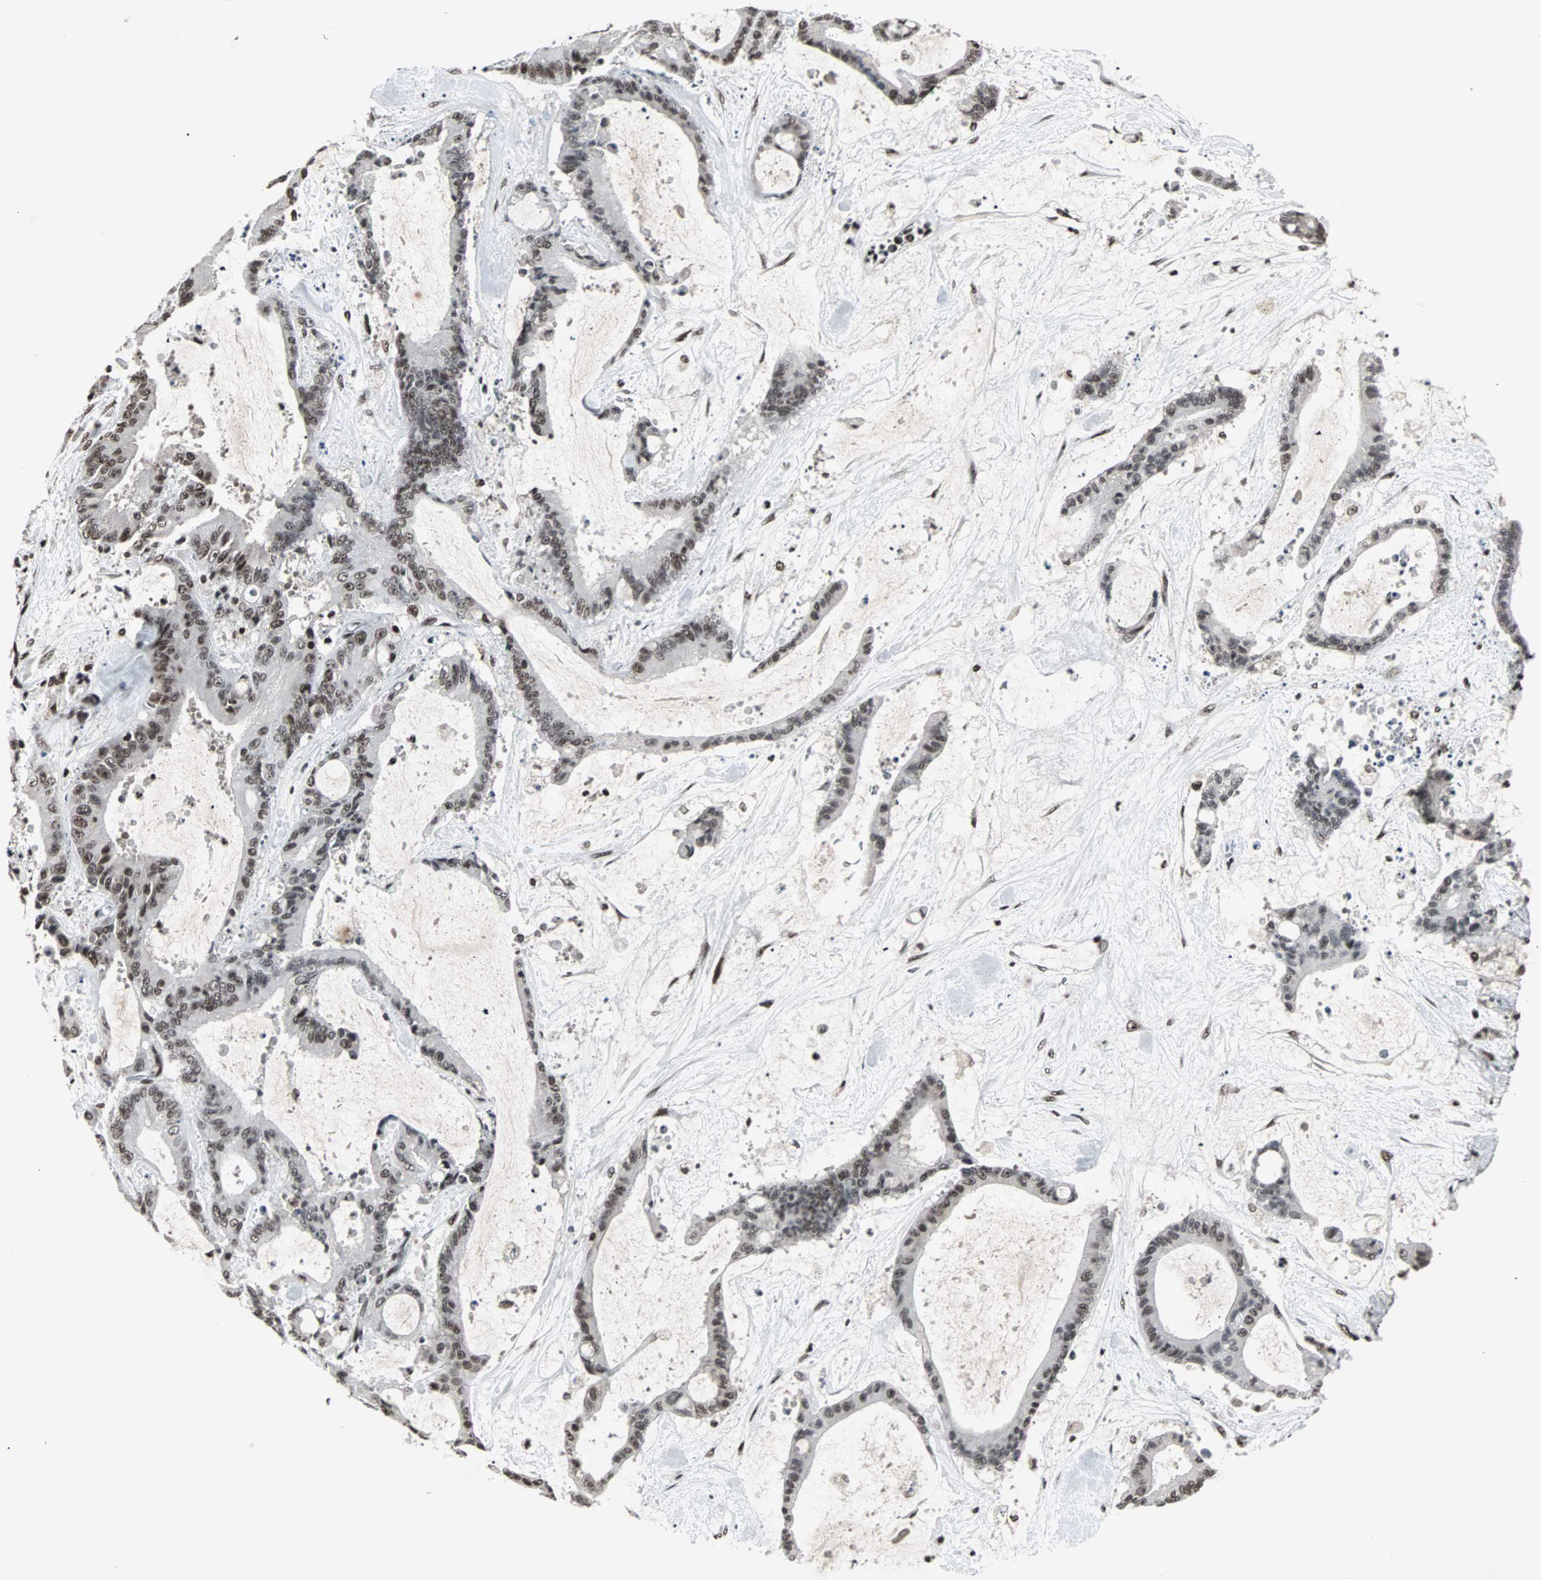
{"staining": {"intensity": "moderate", "quantity": ">75%", "location": "nuclear"}, "tissue": "liver cancer", "cell_type": "Tumor cells", "image_type": "cancer", "snomed": [{"axis": "morphology", "description": "Cholangiocarcinoma"}, {"axis": "topography", "description": "Liver"}], "caption": "Immunohistochemistry (IHC) photomicrograph of neoplastic tissue: human cholangiocarcinoma (liver) stained using immunohistochemistry displays medium levels of moderate protein expression localized specifically in the nuclear of tumor cells, appearing as a nuclear brown color.", "gene": "PNKP", "patient": {"sex": "female", "age": 73}}